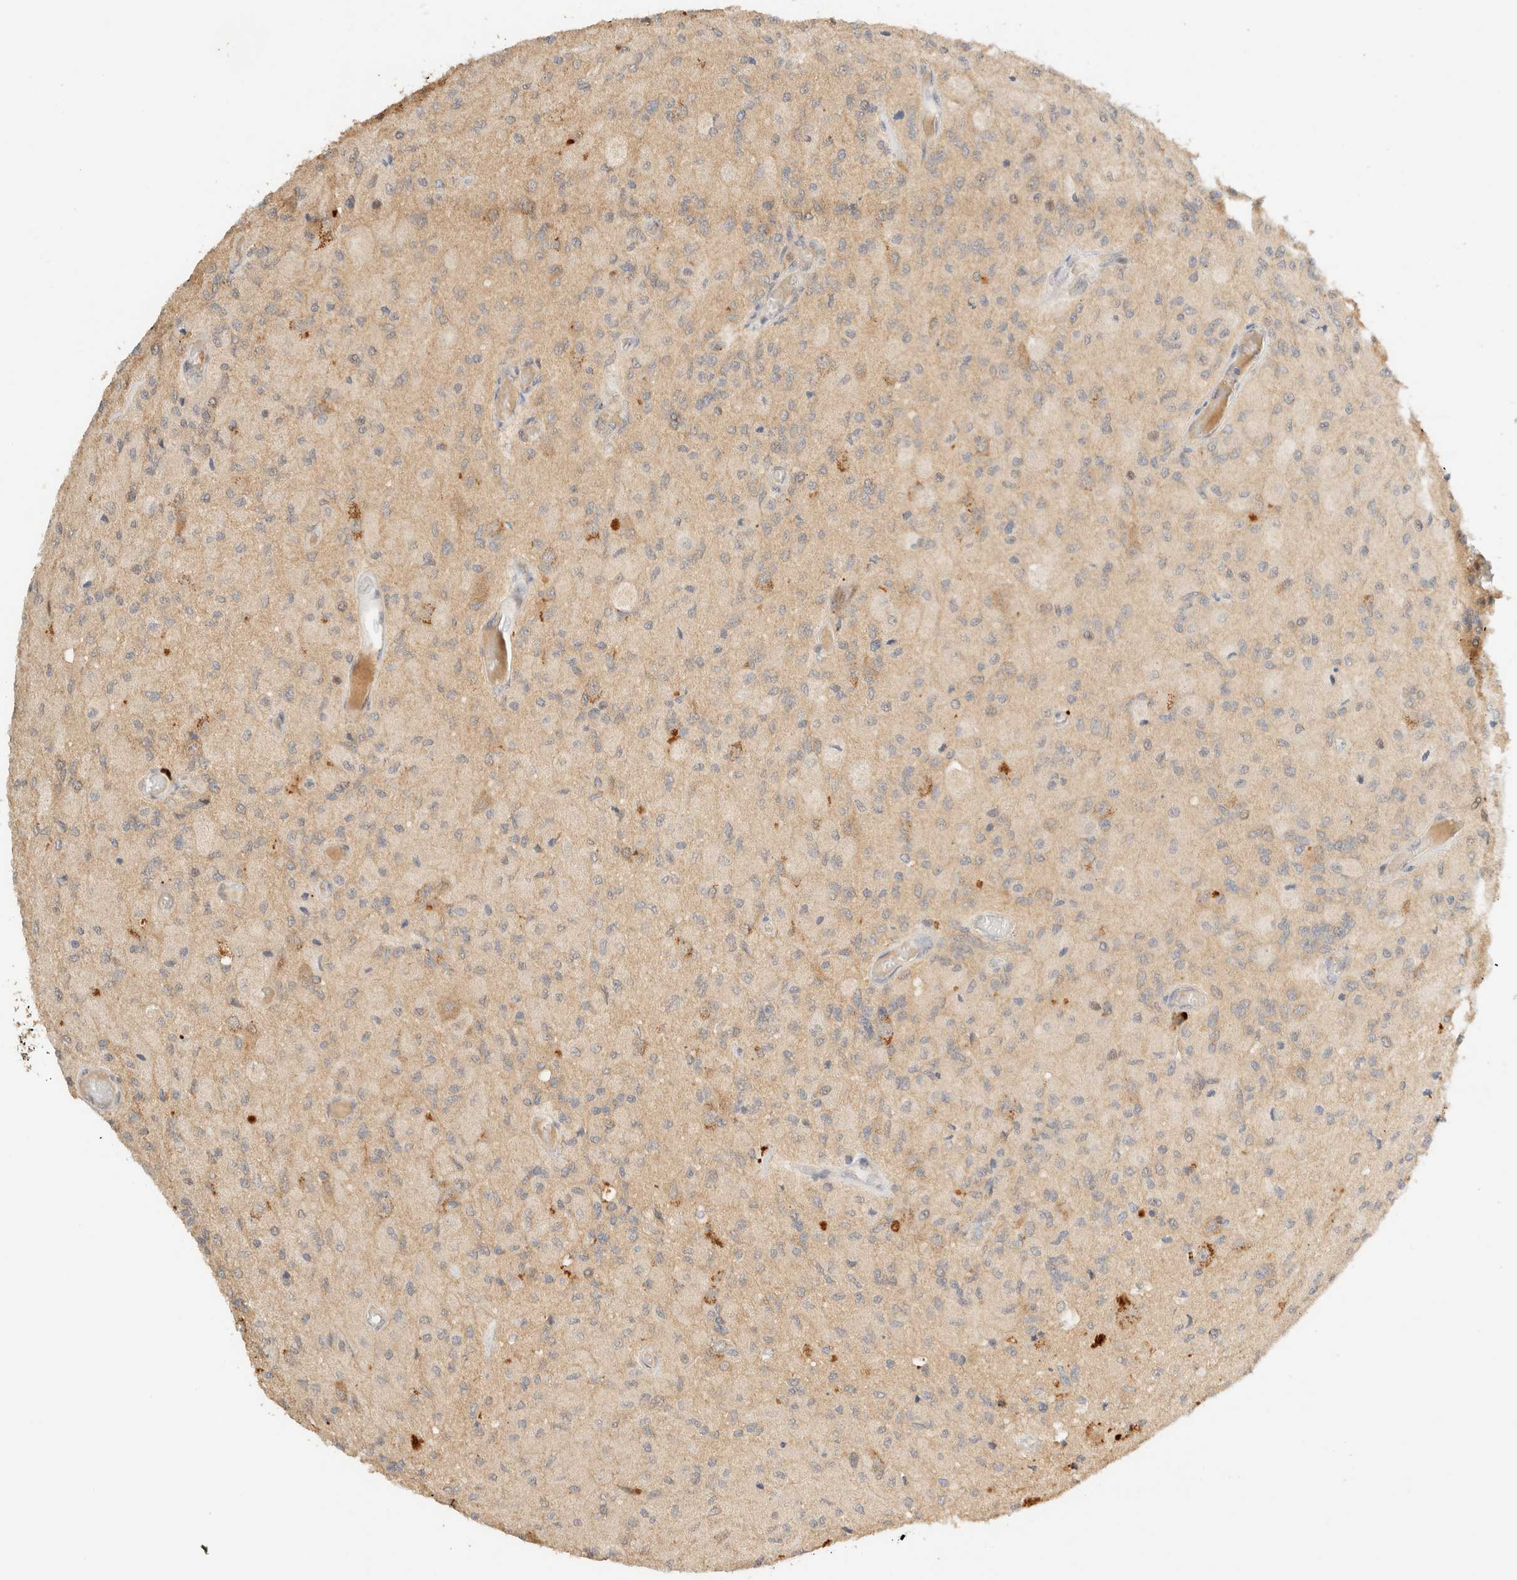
{"staining": {"intensity": "weak", "quantity": "25%-75%", "location": "cytoplasmic/membranous"}, "tissue": "glioma", "cell_type": "Tumor cells", "image_type": "cancer", "snomed": [{"axis": "morphology", "description": "Normal tissue, NOS"}, {"axis": "morphology", "description": "Glioma, malignant, High grade"}, {"axis": "topography", "description": "Cerebral cortex"}], "caption": "Tumor cells exhibit low levels of weak cytoplasmic/membranous staining in approximately 25%-75% of cells in malignant glioma (high-grade).", "gene": "ZBTB34", "patient": {"sex": "male", "age": 77}}